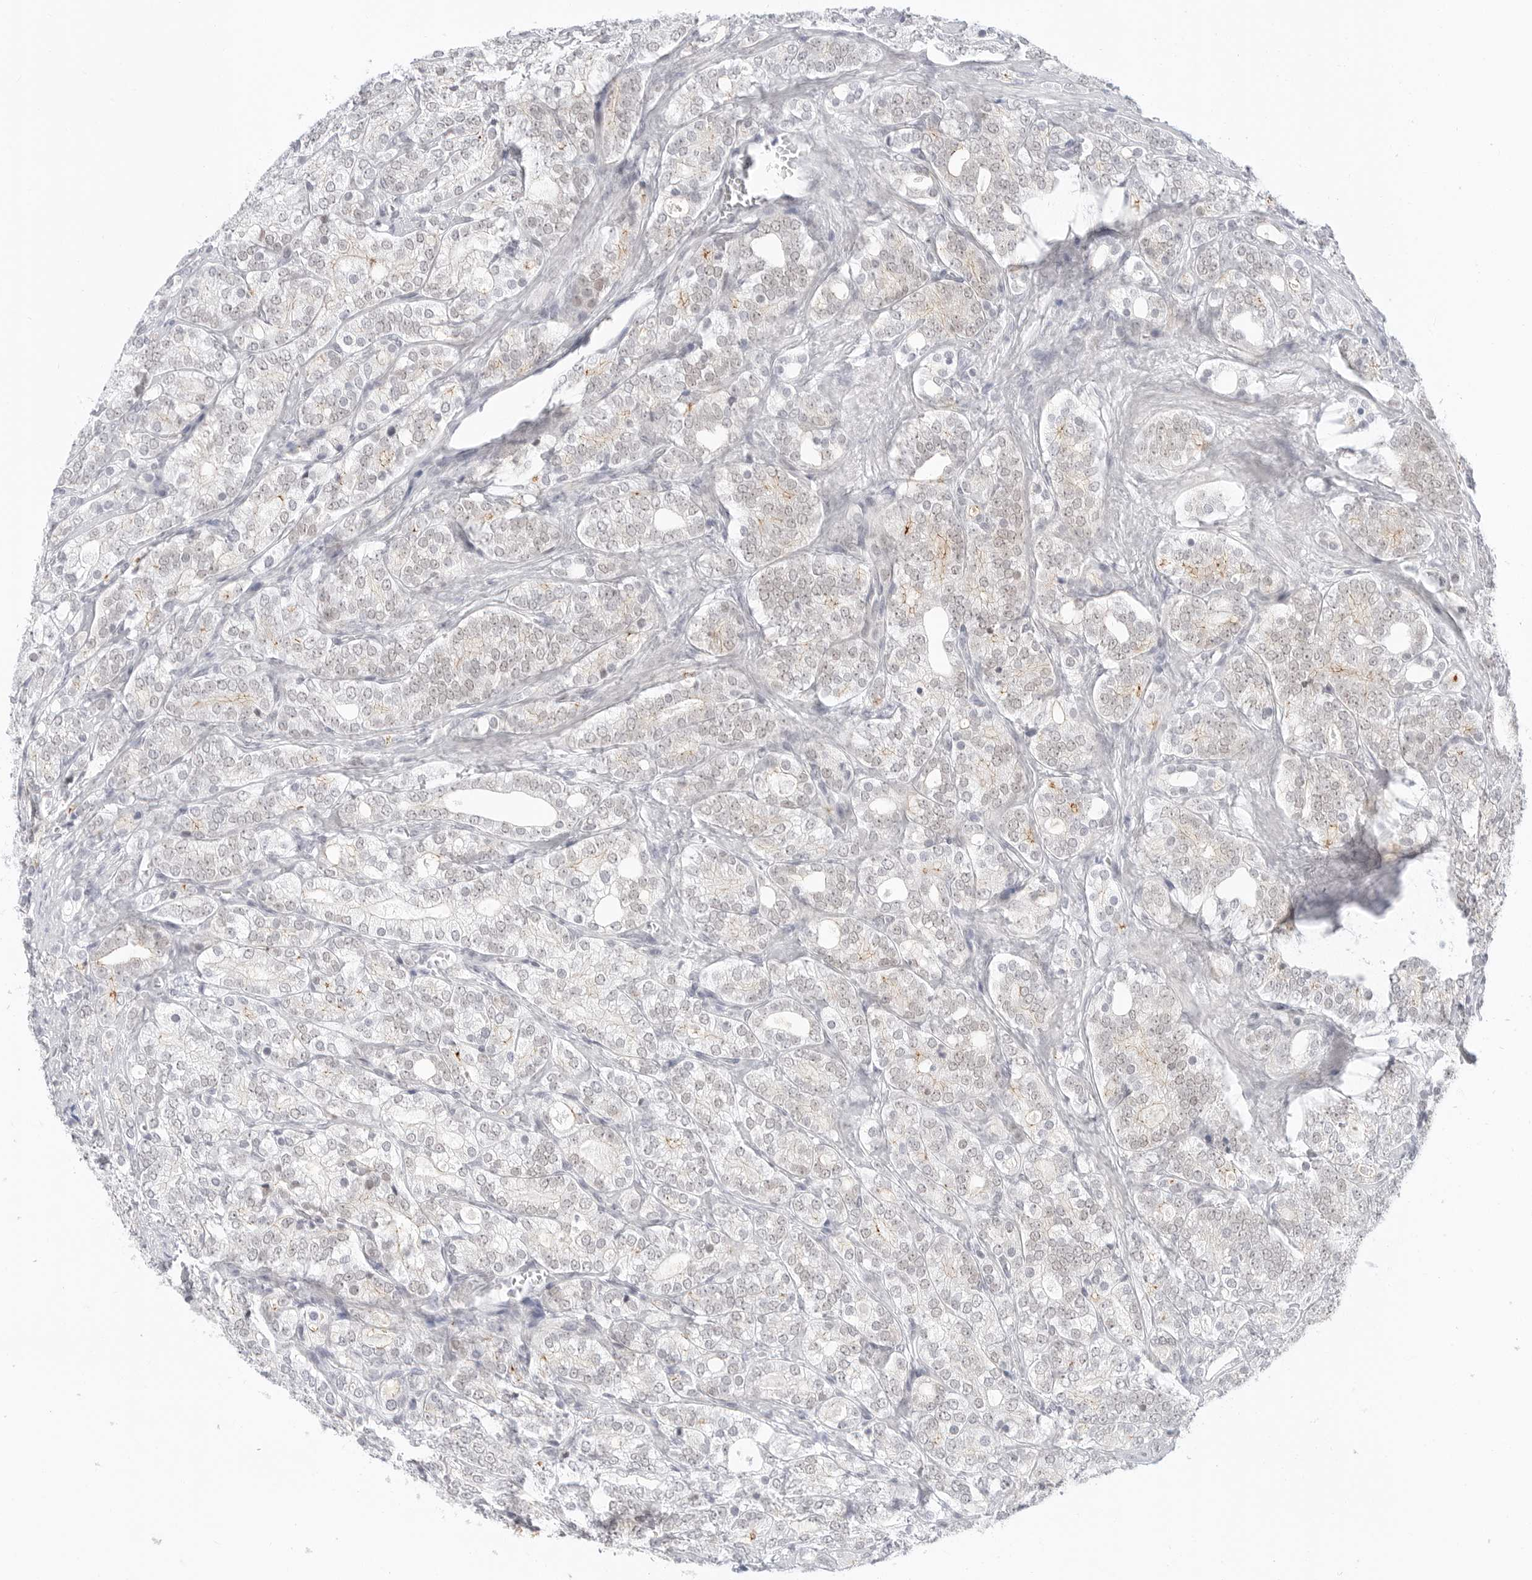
{"staining": {"intensity": "negative", "quantity": "none", "location": "none"}, "tissue": "prostate cancer", "cell_type": "Tumor cells", "image_type": "cancer", "snomed": [{"axis": "morphology", "description": "Adenocarcinoma, High grade"}, {"axis": "topography", "description": "Prostate"}], "caption": "Immunohistochemical staining of human prostate cancer (adenocarcinoma (high-grade)) displays no significant staining in tumor cells.", "gene": "TSEN2", "patient": {"sex": "male", "age": 57}}